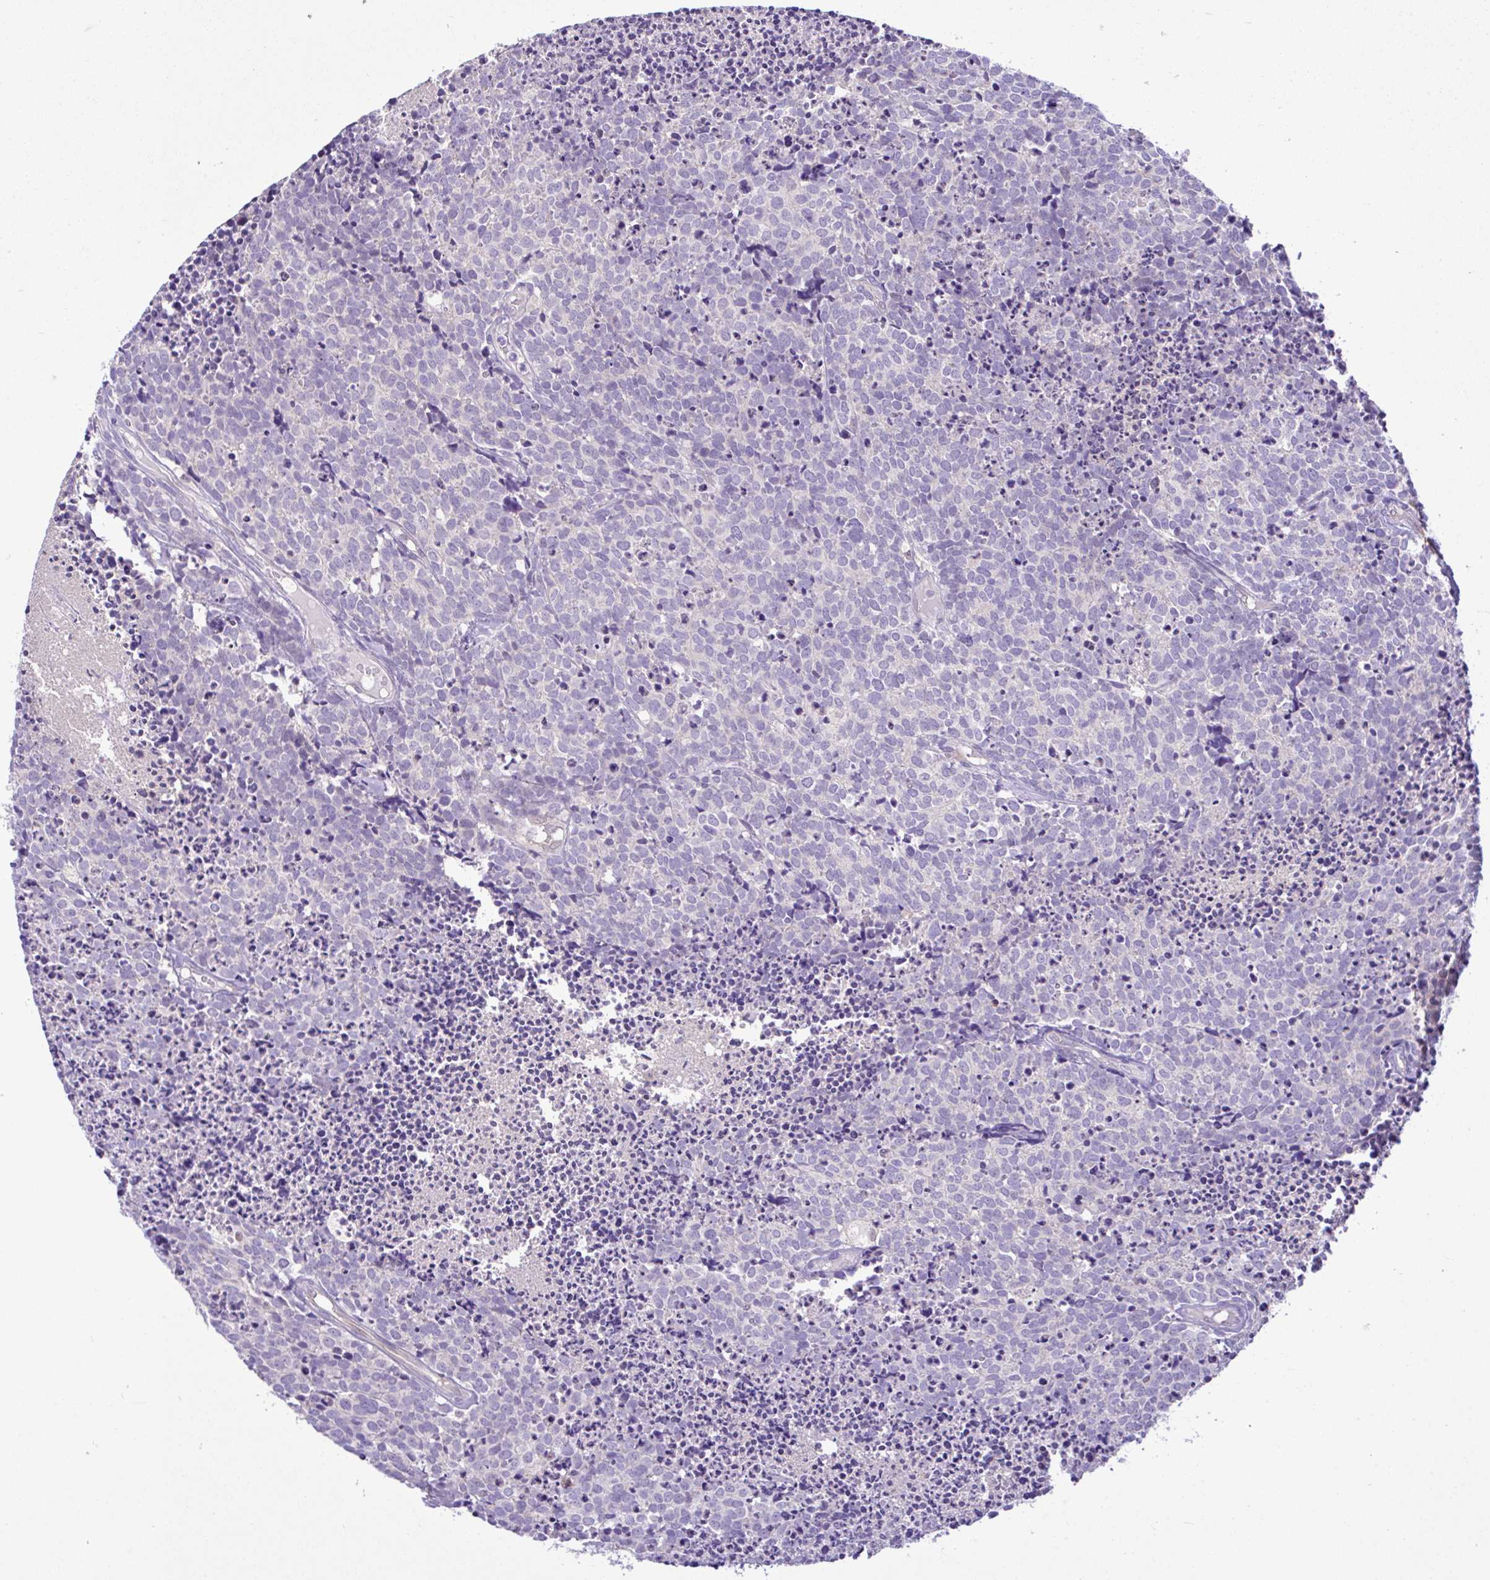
{"staining": {"intensity": "negative", "quantity": "none", "location": "none"}, "tissue": "carcinoid", "cell_type": "Tumor cells", "image_type": "cancer", "snomed": [{"axis": "morphology", "description": "Carcinoid, malignant, NOS"}, {"axis": "topography", "description": "Skin"}], "caption": "Immunohistochemical staining of human malignant carcinoid displays no significant expression in tumor cells.", "gene": "ANO4", "patient": {"sex": "female", "age": 79}}